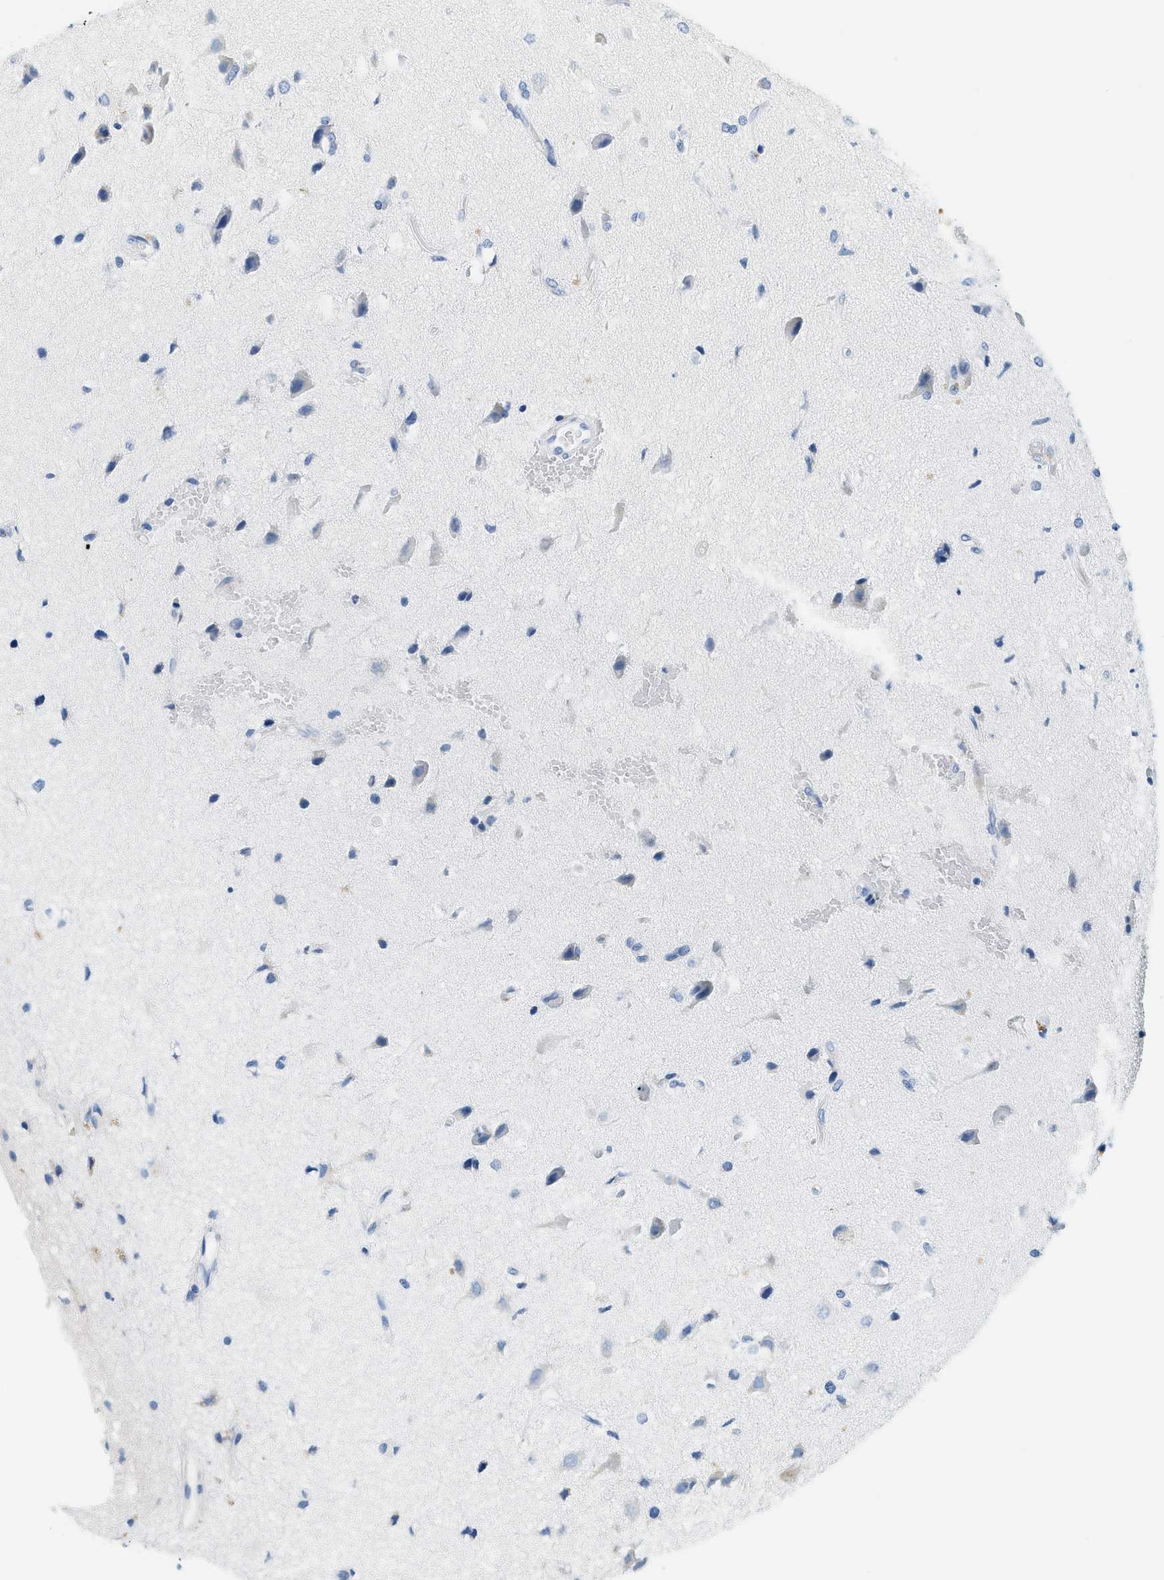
{"staining": {"intensity": "negative", "quantity": "none", "location": "none"}, "tissue": "glioma", "cell_type": "Tumor cells", "image_type": "cancer", "snomed": [{"axis": "morphology", "description": "Glioma, malignant, High grade"}, {"axis": "topography", "description": "Brain"}], "caption": "Glioma was stained to show a protein in brown. There is no significant staining in tumor cells.", "gene": "STXBP2", "patient": {"sex": "female", "age": 59}}